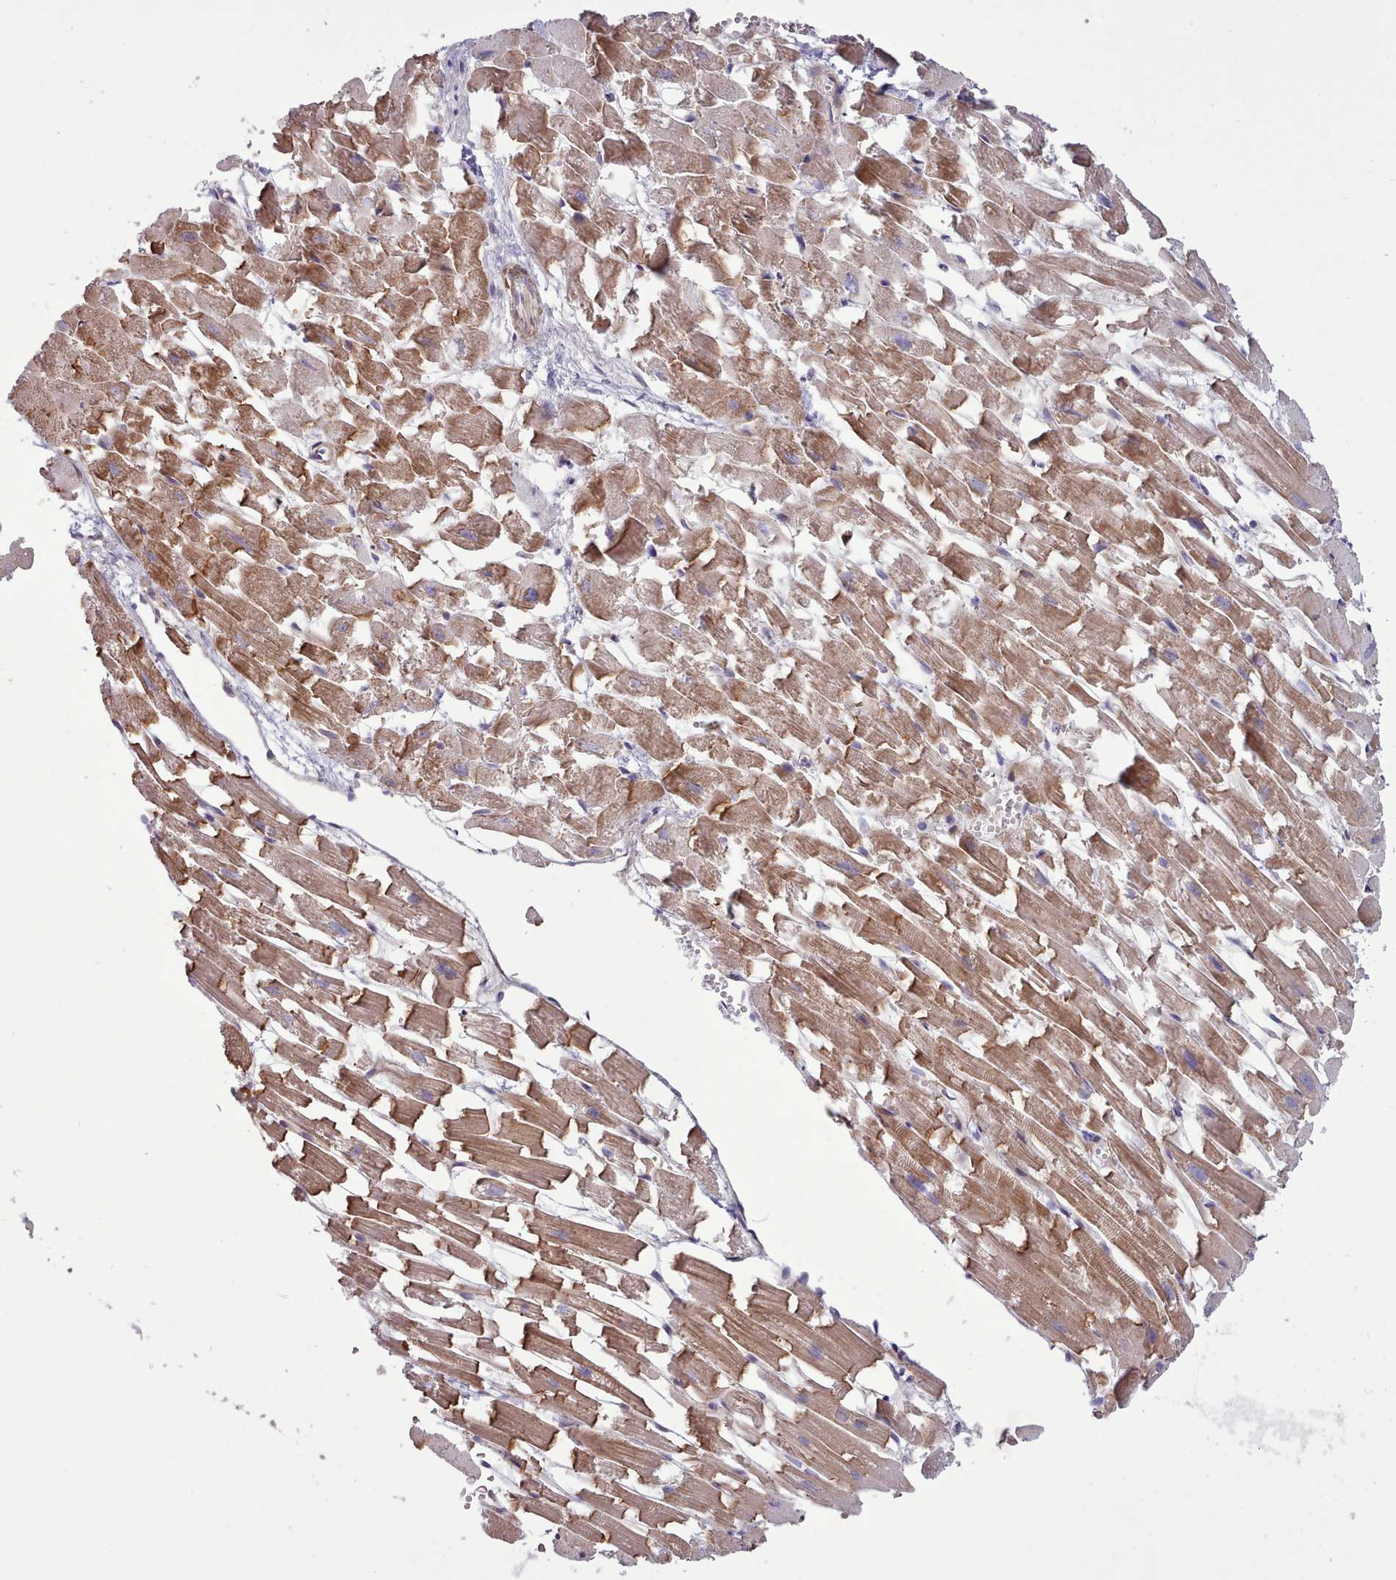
{"staining": {"intensity": "moderate", "quantity": ">75%", "location": "cytoplasmic/membranous"}, "tissue": "heart muscle", "cell_type": "Cardiomyocytes", "image_type": "normal", "snomed": [{"axis": "morphology", "description": "Normal tissue, NOS"}, {"axis": "topography", "description": "Heart"}], "caption": "IHC image of unremarkable heart muscle: human heart muscle stained using immunohistochemistry (IHC) displays medium levels of moderate protein expression localized specifically in the cytoplasmic/membranous of cardiomyocytes, appearing as a cytoplasmic/membranous brown color.", "gene": "TENT4B", "patient": {"sex": "female", "age": 64}}